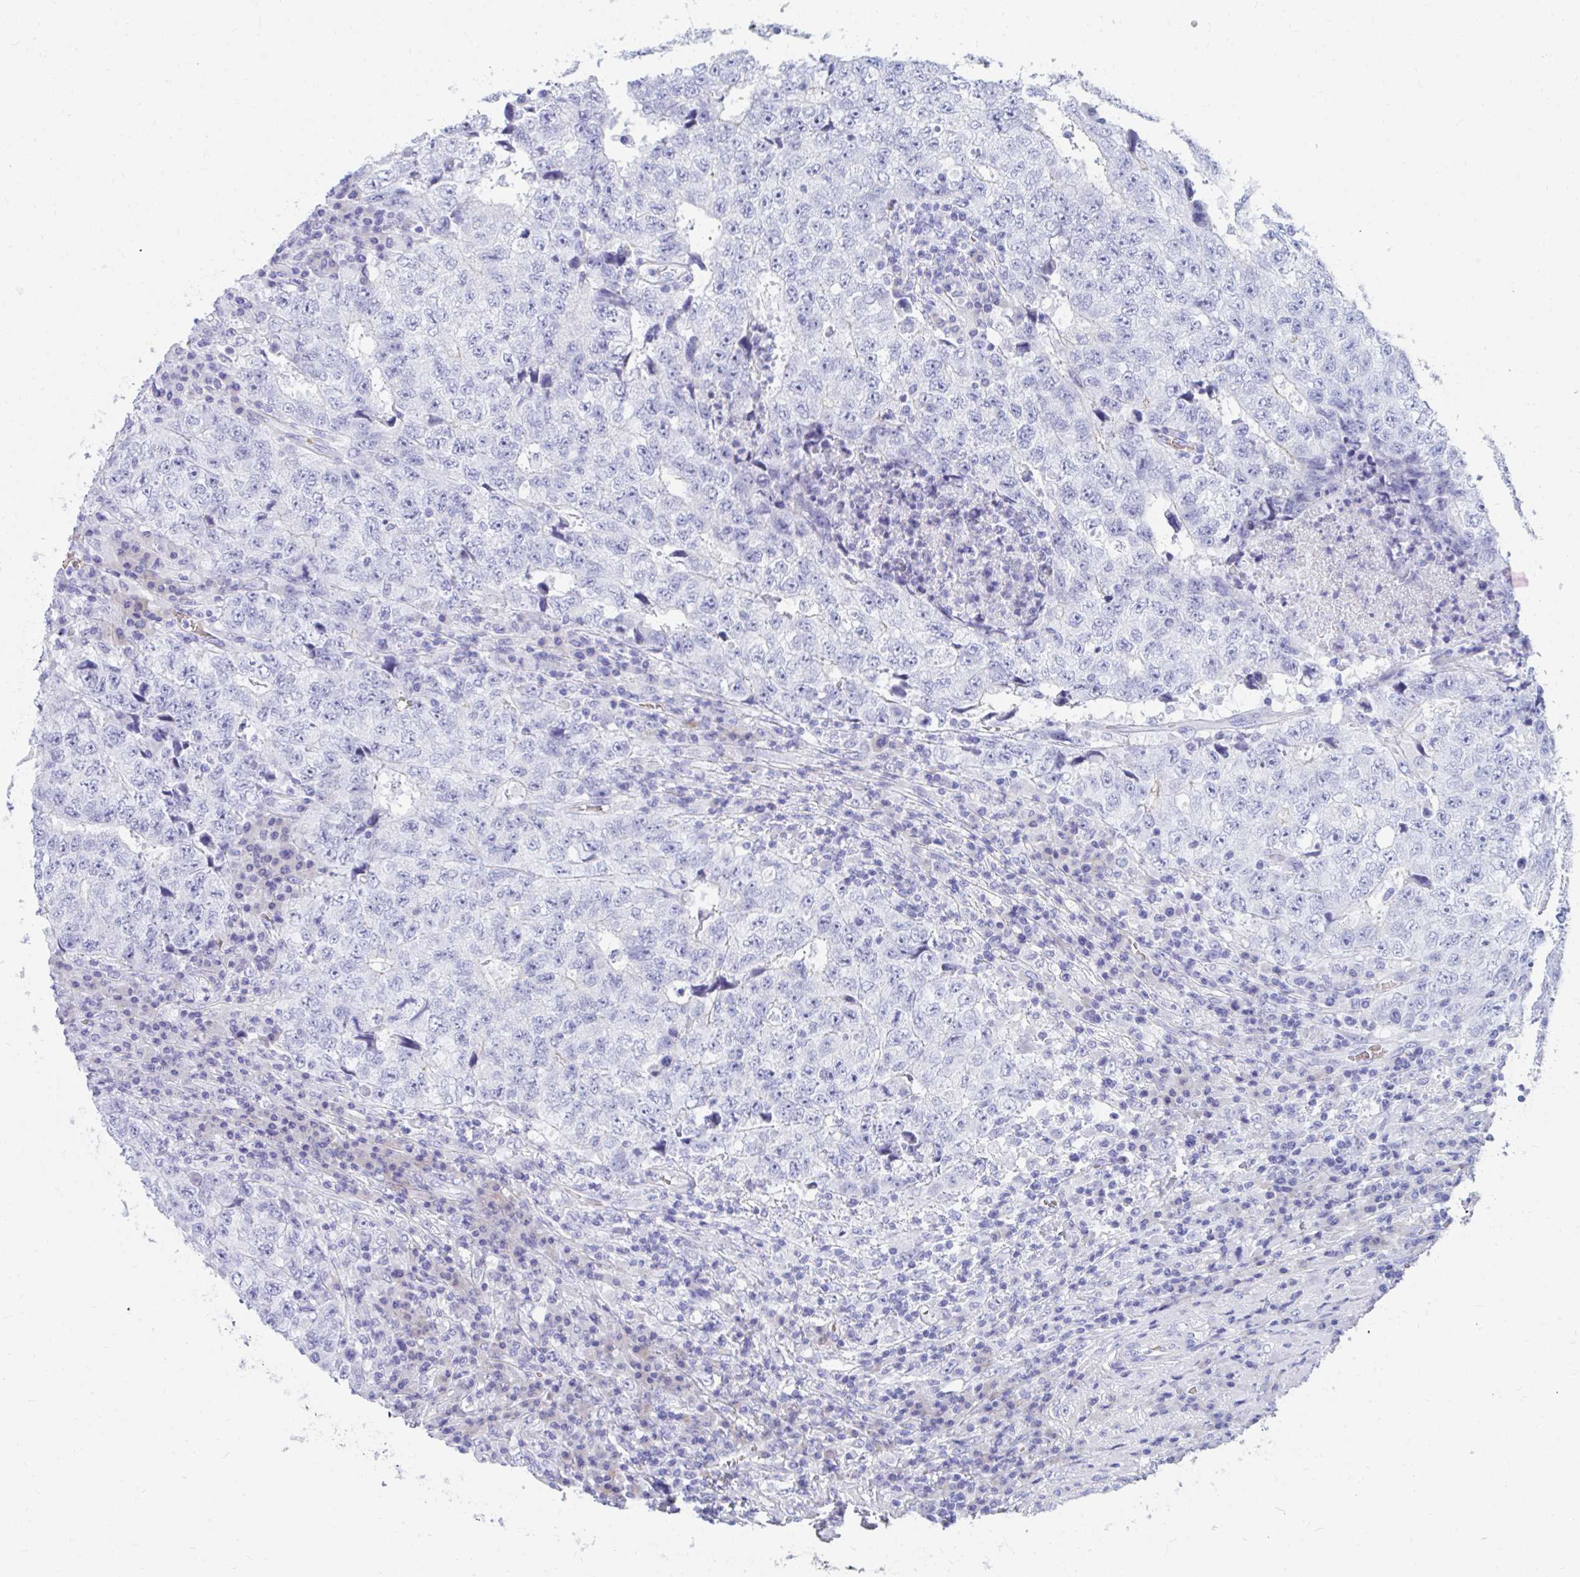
{"staining": {"intensity": "negative", "quantity": "none", "location": "none"}, "tissue": "testis cancer", "cell_type": "Tumor cells", "image_type": "cancer", "snomed": [{"axis": "morphology", "description": "Necrosis, NOS"}, {"axis": "morphology", "description": "Carcinoma, Embryonal, NOS"}, {"axis": "topography", "description": "Testis"}], "caption": "Tumor cells are negative for protein expression in human testis cancer. (Immunohistochemistry, brightfield microscopy, high magnification).", "gene": "MROH2B", "patient": {"sex": "male", "age": 19}}